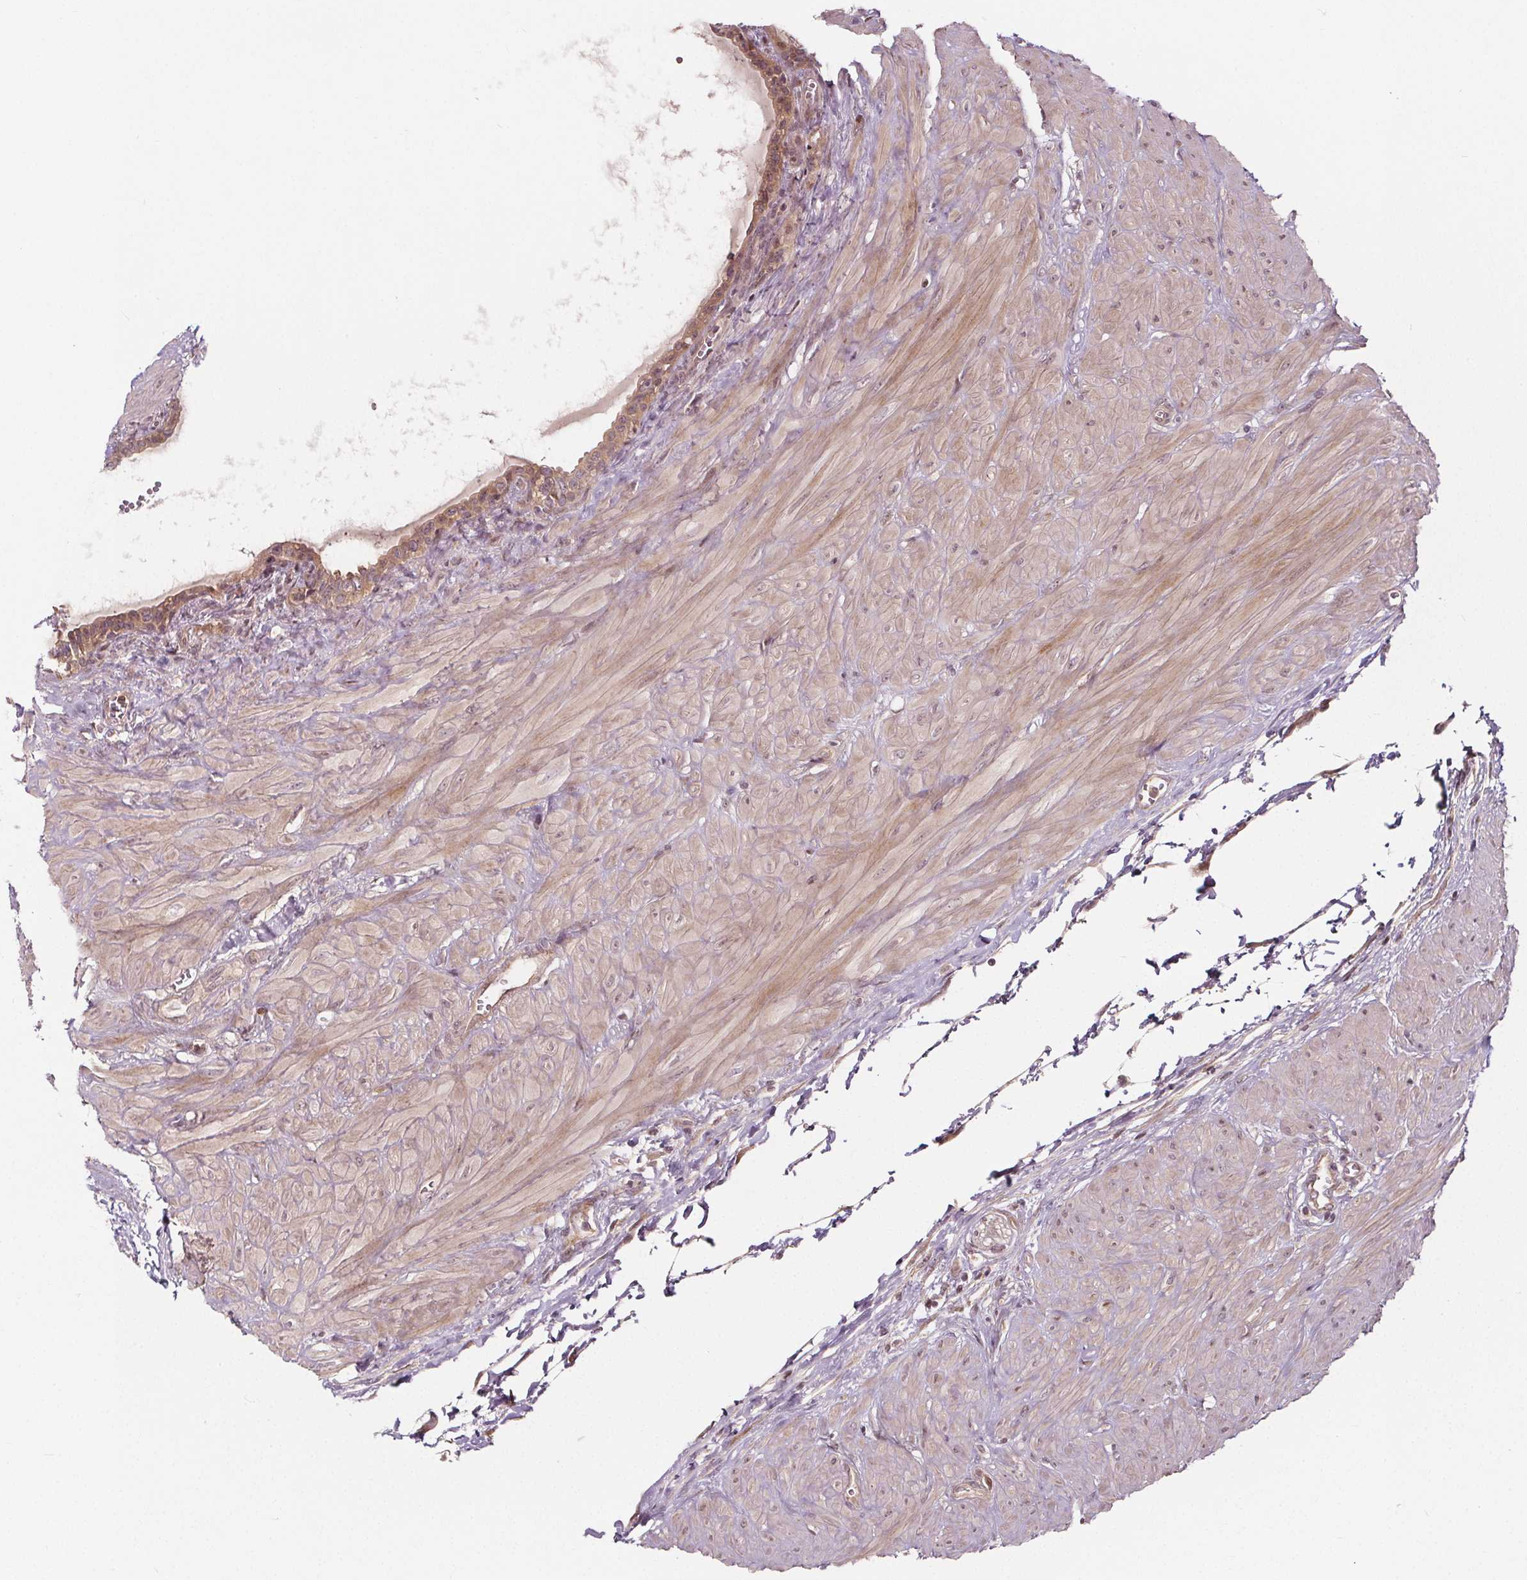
{"staining": {"intensity": "moderate", "quantity": ">75%", "location": "cytoplasmic/membranous"}, "tissue": "seminal vesicle", "cell_type": "Glandular cells", "image_type": "normal", "snomed": [{"axis": "morphology", "description": "Normal tissue, NOS"}, {"axis": "topography", "description": "Seminal veicle"}], "caption": "This micrograph reveals IHC staining of unremarkable human seminal vesicle, with medium moderate cytoplasmic/membranous expression in approximately >75% of glandular cells.", "gene": "AKT1S1", "patient": {"sex": "male", "age": 76}}